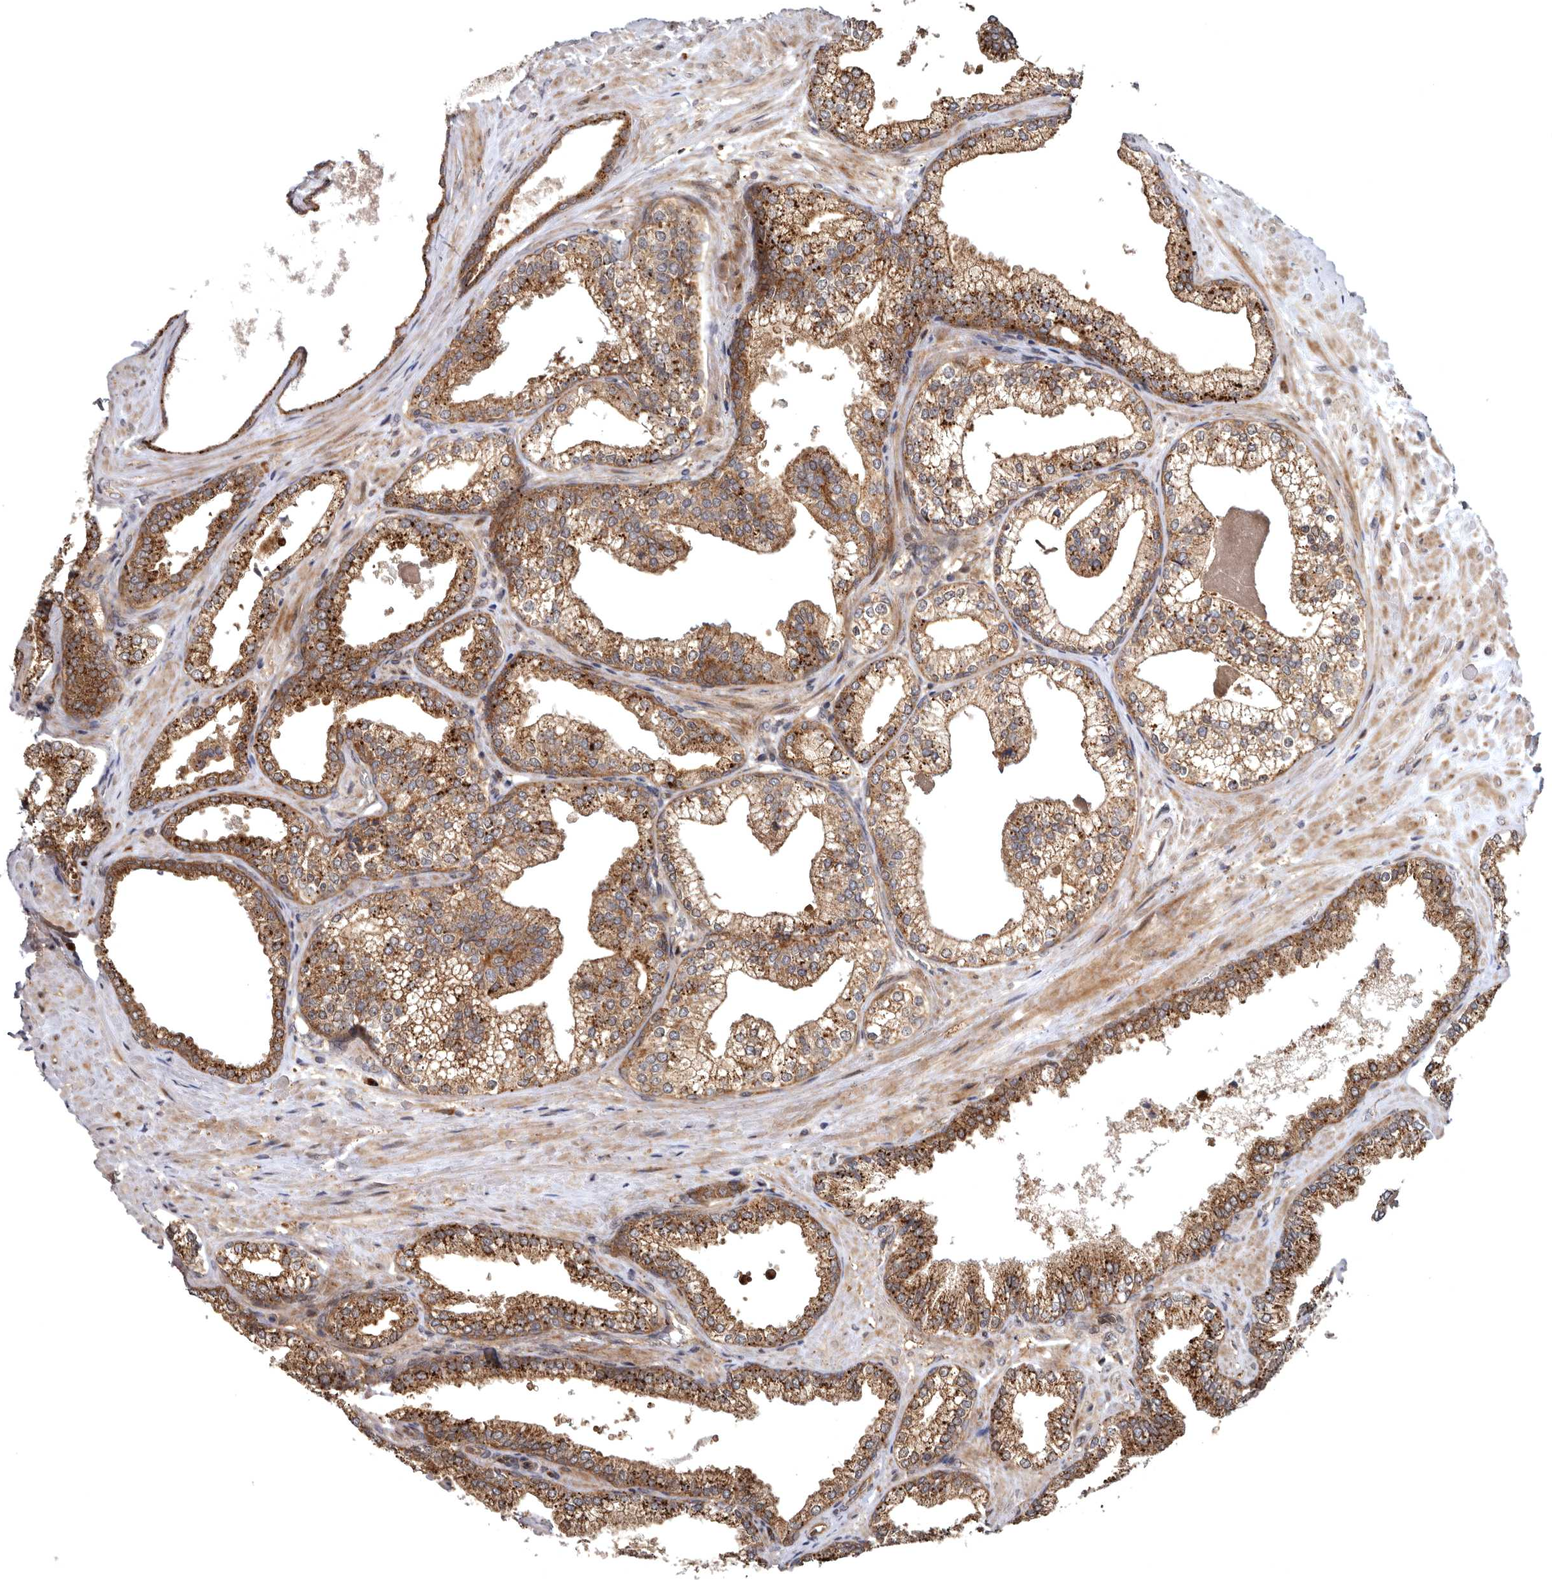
{"staining": {"intensity": "moderate", "quantity": ">75%", "location": "cytoplasmic/membranous"}, "tissue": "prostate cancer", "cell_type": "Tumor cells", "image_type": "cancer", "snomed": [{"axis": "morphology", "description": "Adenocarcinoma, Low grade"}, {"axis": "topography", "description": "Prostate"}], "caption": "Immunohistochemistry photomicrograph of low-grade adenocarcinoma (prostate) stained for a protein (brown), which displays medium levels of moderate cytoplasmic/membranous expression in approximately >75% of tumor cells.", "gene": "FGFR4", "patient": {"sex": "male", "age": 71}}